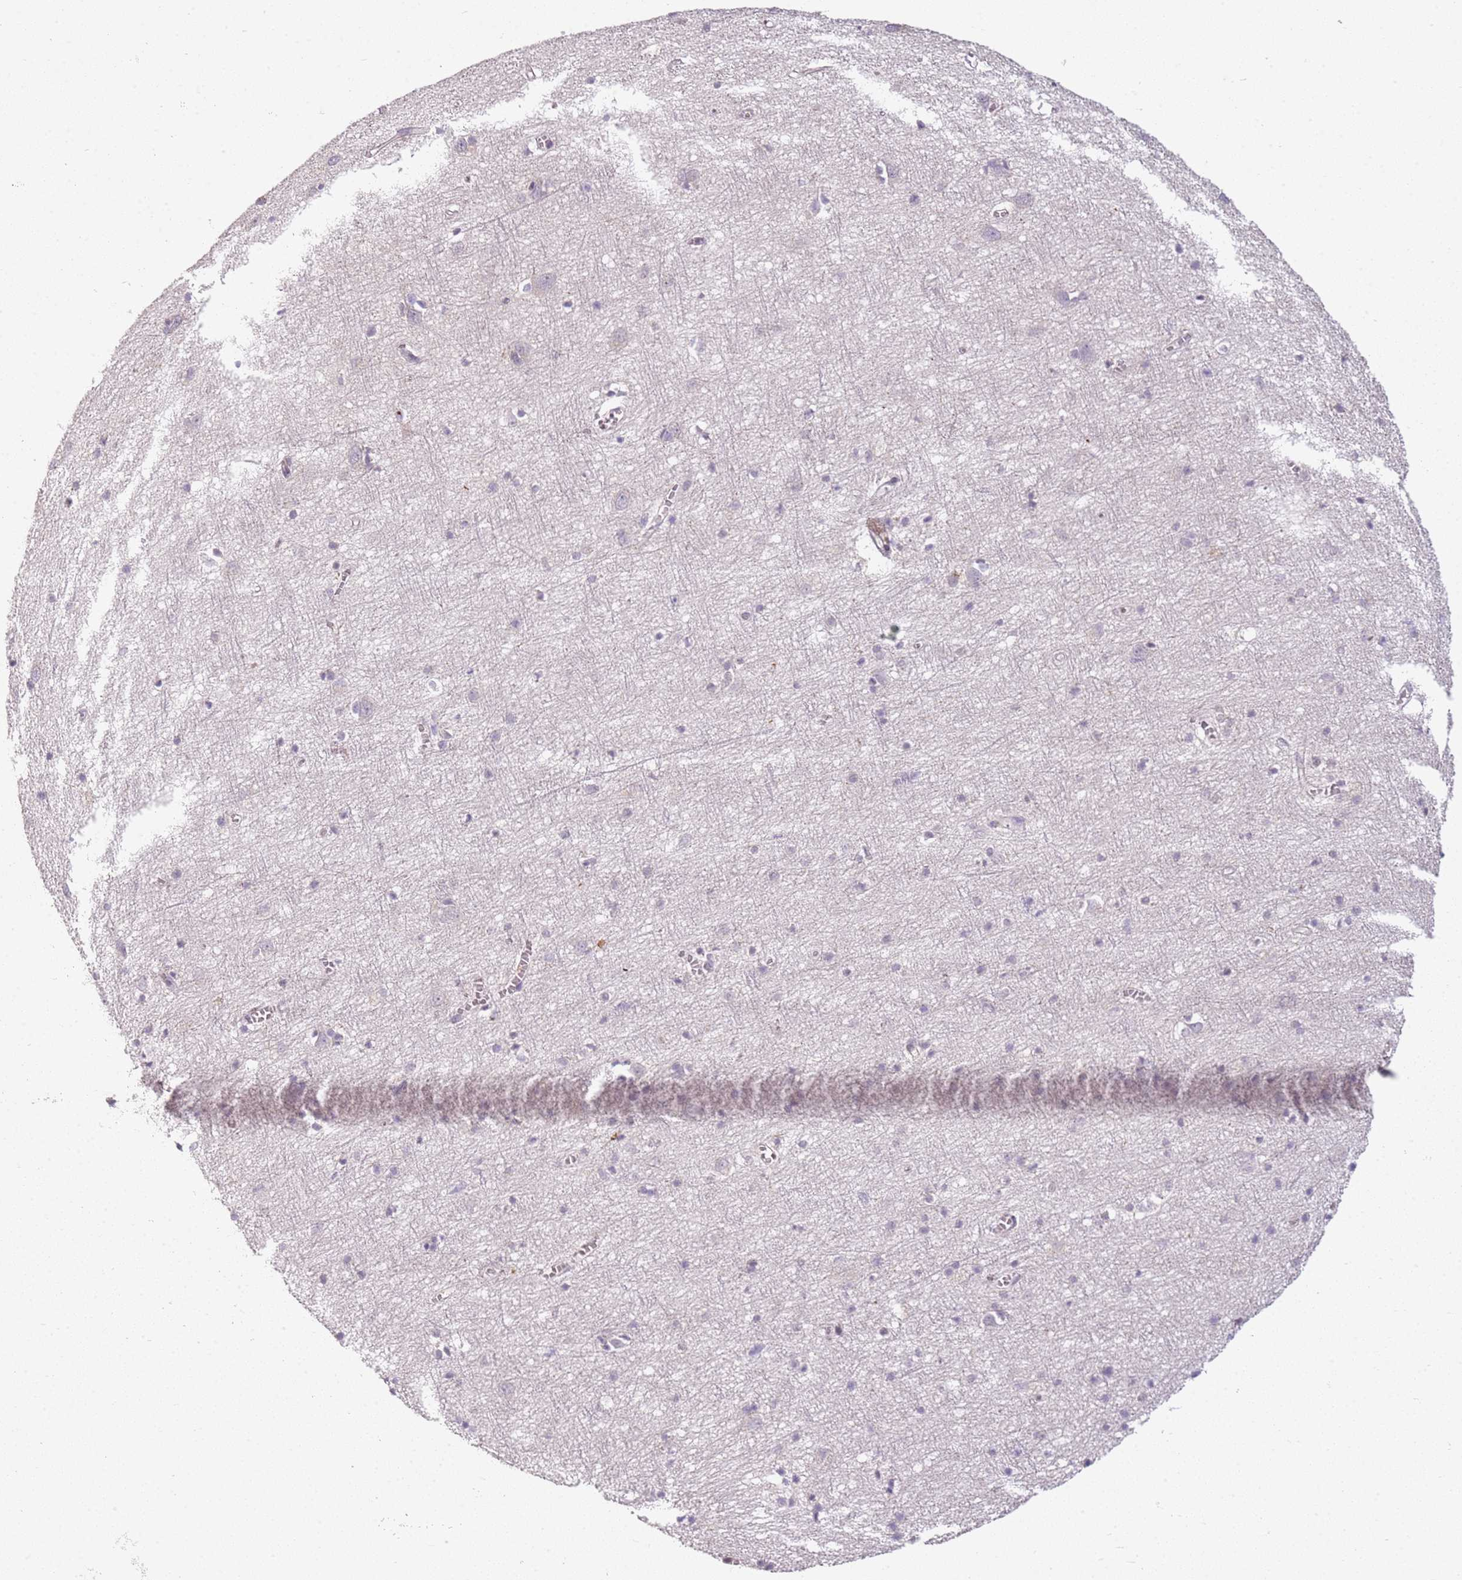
{"staining": {"intensity": "weak", "quantity": "<25%", "location": "cytoplasmic/membranous"}, "tissue": "cerebral cortex", "cell_type": "Endothelial cells", "image_type": "normal", "snomed": [{"axis": "morphology", "description": "Normal tissue, NOS"}, {"axis": "topography", "description": "Cerebral cortex"}], "caption": "DAB immunohistochemical staining of normal human cerebral cortex reveals no significant staining in endothelial cells.", "gene": "DEFB116", "patient": {"sex": "female", "age": 64}}